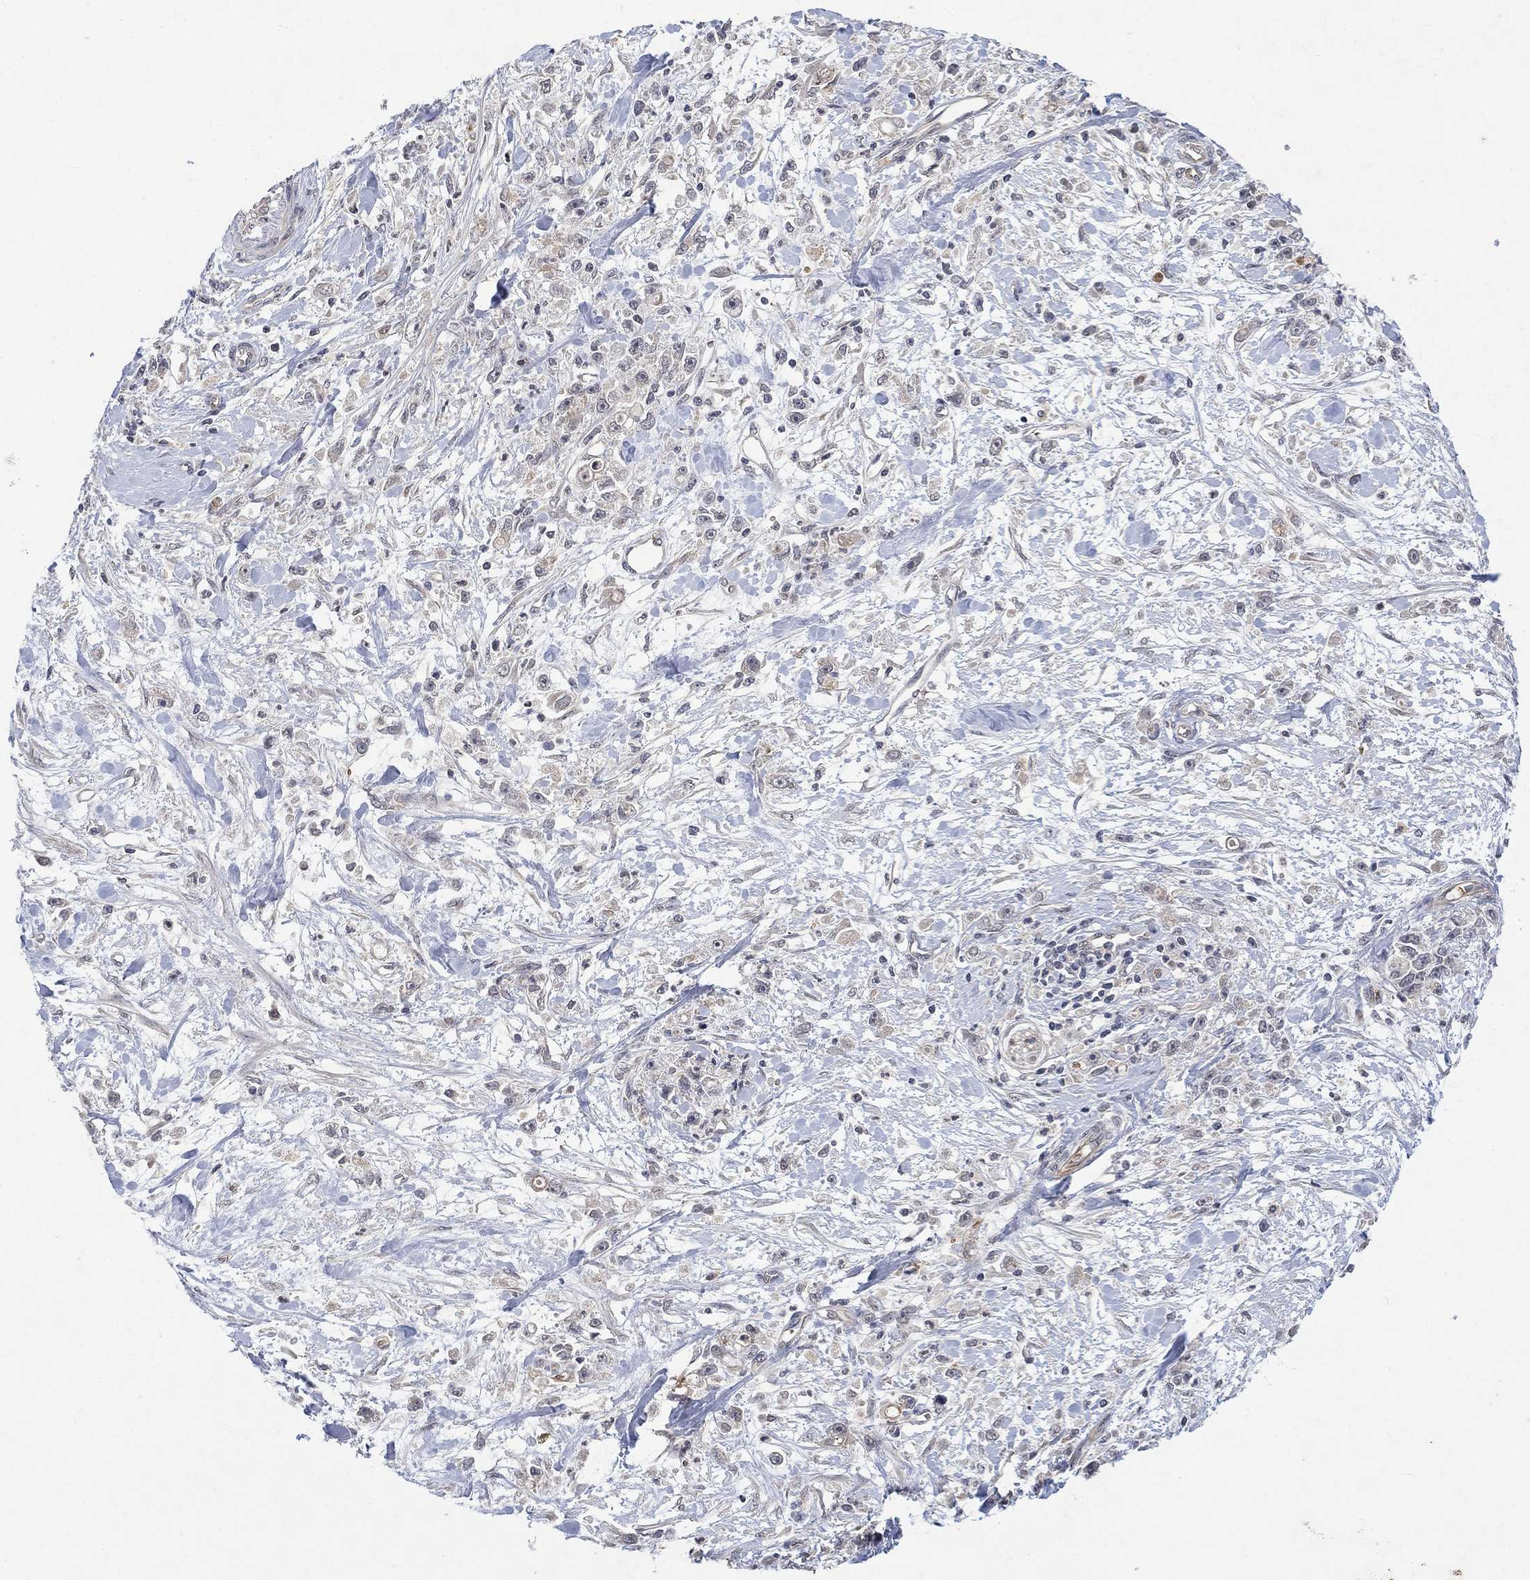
{"staining": {"intensity": "negative", "quantity": "none", "location": "none"}, "tissue": "stomach cancer", "cell_type": "Tumor cells", "image_type": "cancer", "snomed": [{"axis": "morphology", "description": "Adenocarcinoma, NOS"}, {"axis": "topography", "description": "Stomach"}], "caption": "Immunohistochemistry of adenocarcinoma (stomach) exhibits no expression in tumor cells.", "gene": "GRIN2D", "patient": {"sex": "female", "age": 59}}